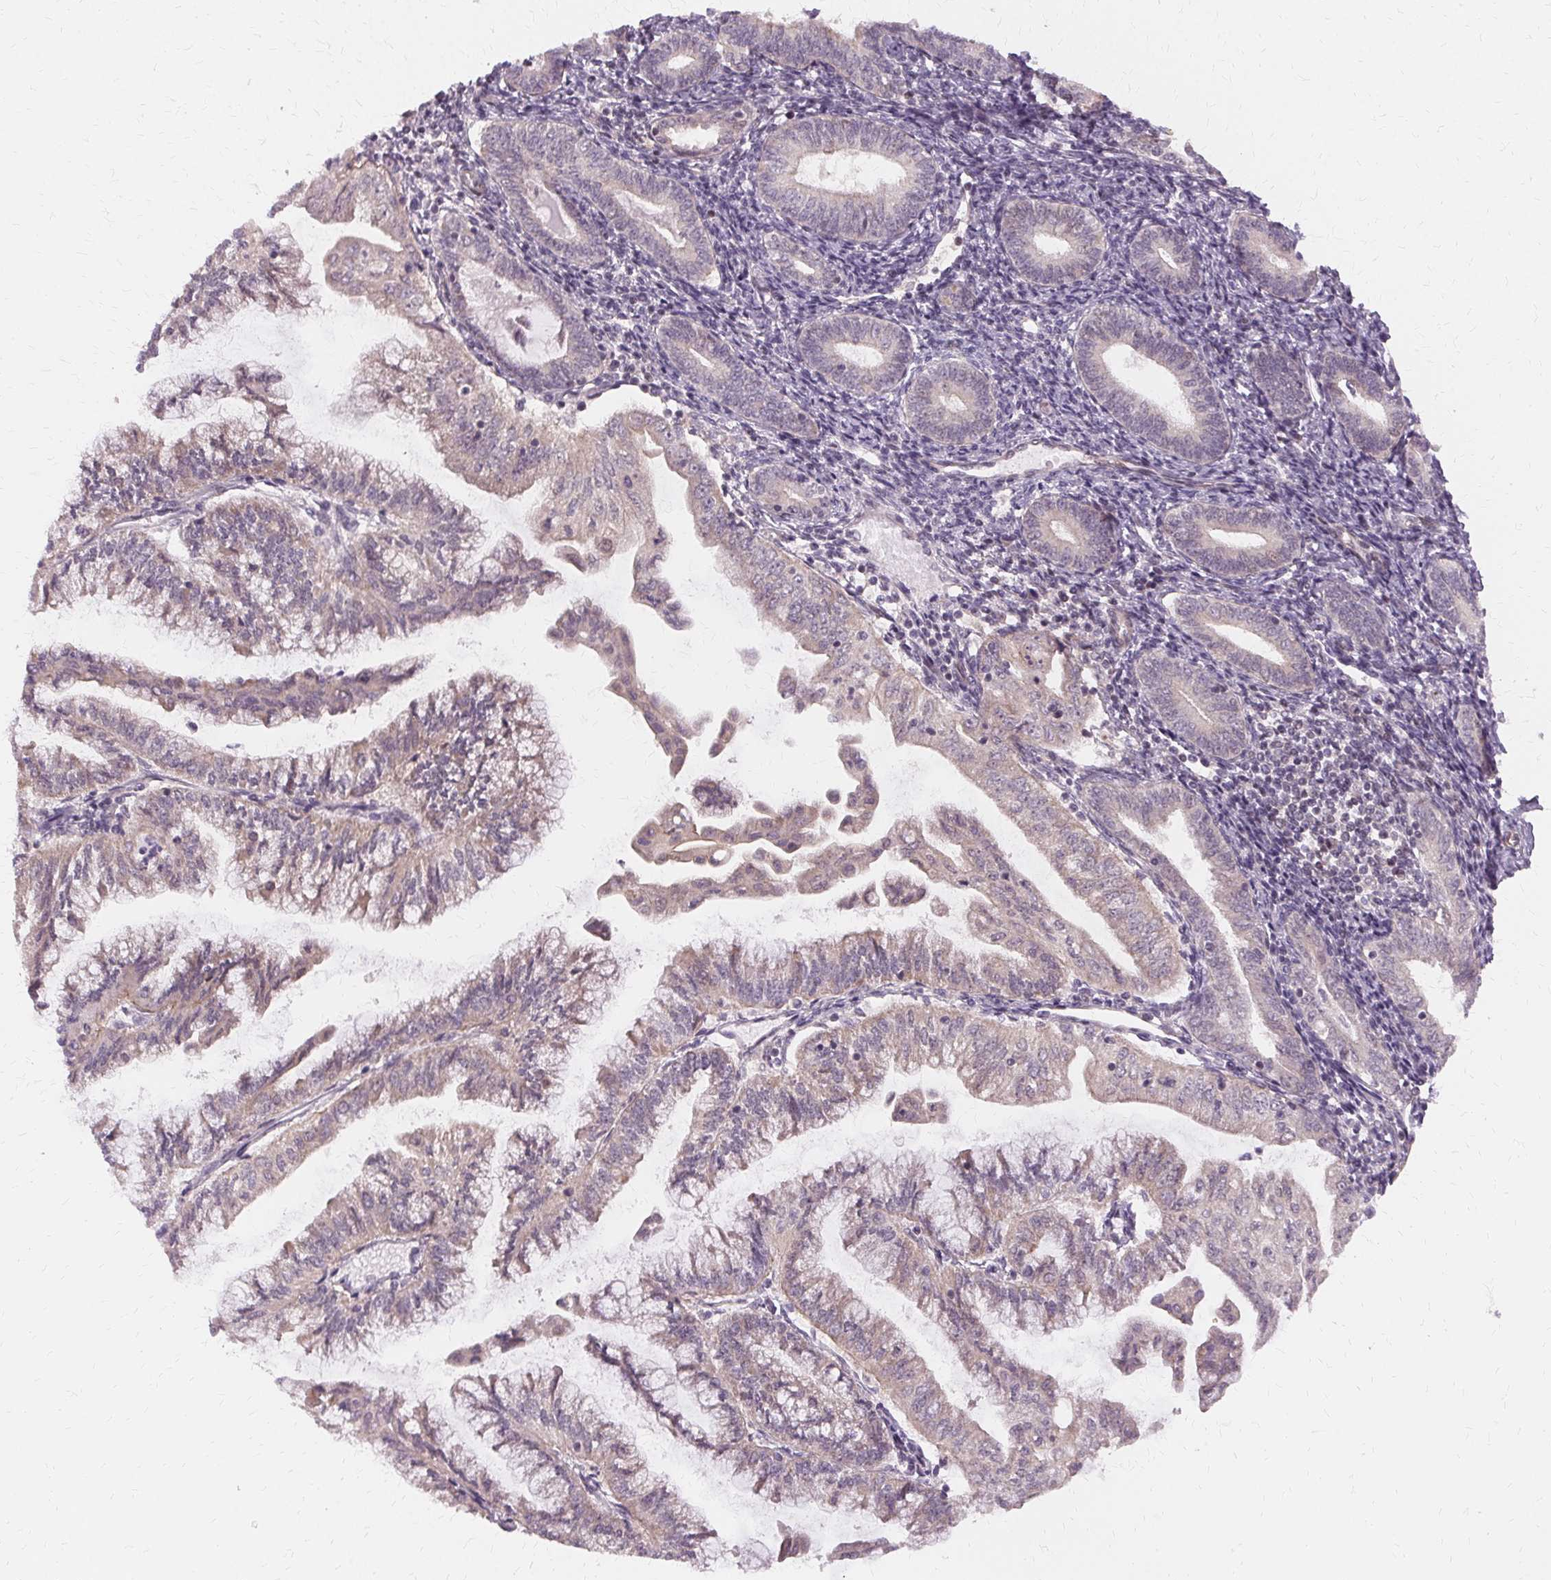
{"staining": {"intensity": "weak", "quantity": ">75%", "location": "cytoplasmic/membranous"}, "tissue": "endometrial cancer", "cell_type": "Tumor cells", "image_type": "cancer", "snomed": [{"axis": "morphology", "description": "Adenocarcinoma, NOS"}, {"axis": "topography", "description": "Endometrium"}], "caption": "Protein analysis of endometrial cancer tissue shows weak cytoplasmic/membranous staining in about >75% of tumor cells.", "gene": "USP8", "patient": {"sex": "female", "age": 55}}